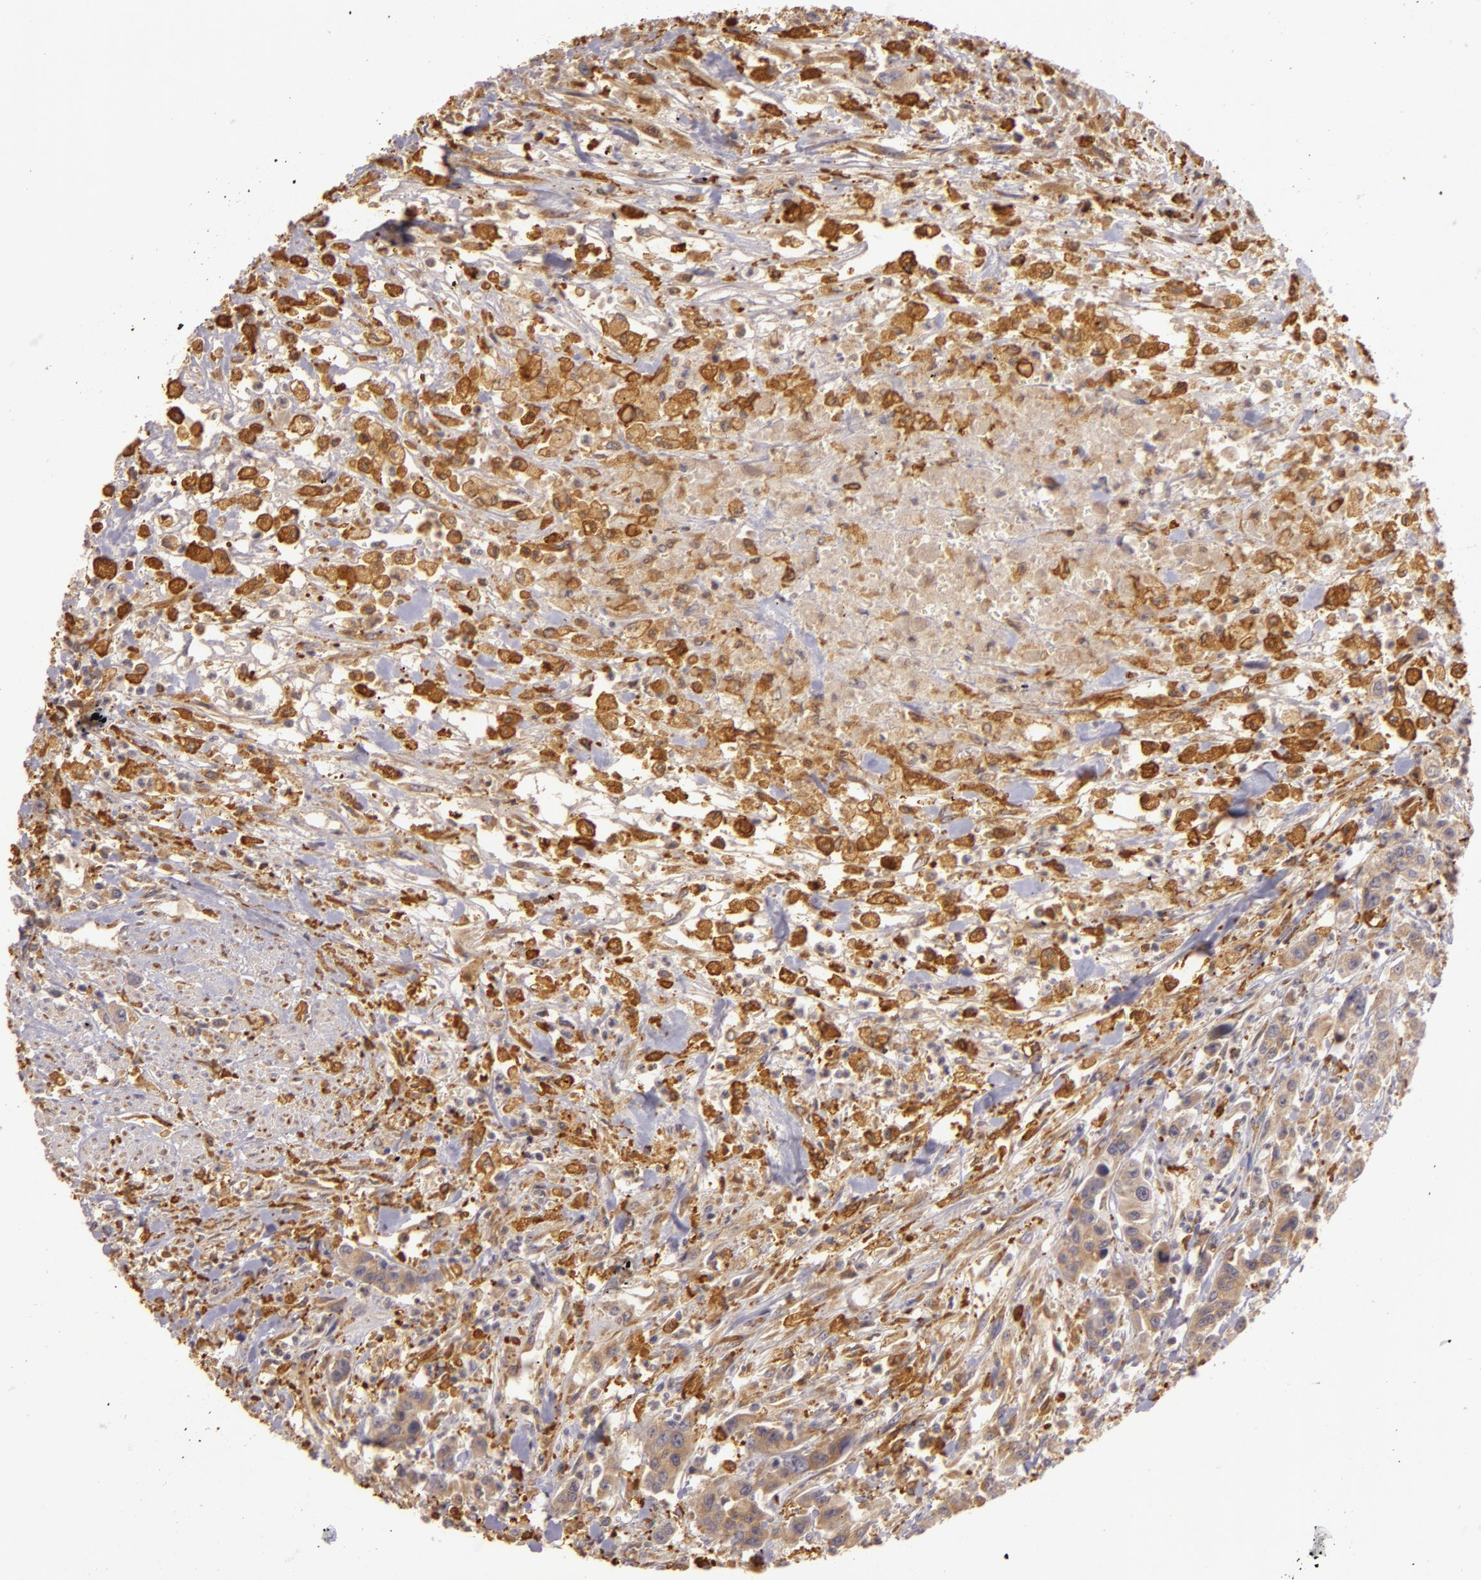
{"staining": {"intensity": "moderate", "quantity": ">75%", "location": "cytoplasmic/membranous"}, "tissue": "urothelial cancer", "cell_type": "Tumor cells", "image_type": "cancer", "snomed": [{"axis": "morphology", "description": "Urothelial carcinoma, High grade"}, {"axis": "topography", "description": "Urinary bladder"}], "caption": "A histopathology image of human urothelial cancer stained for a protein exhibits moderate cytoplasmic/membranous brown staining in tumor cells.", "gene": "PPP1R3F", "patient": {"sex": "male", "age": 86}}